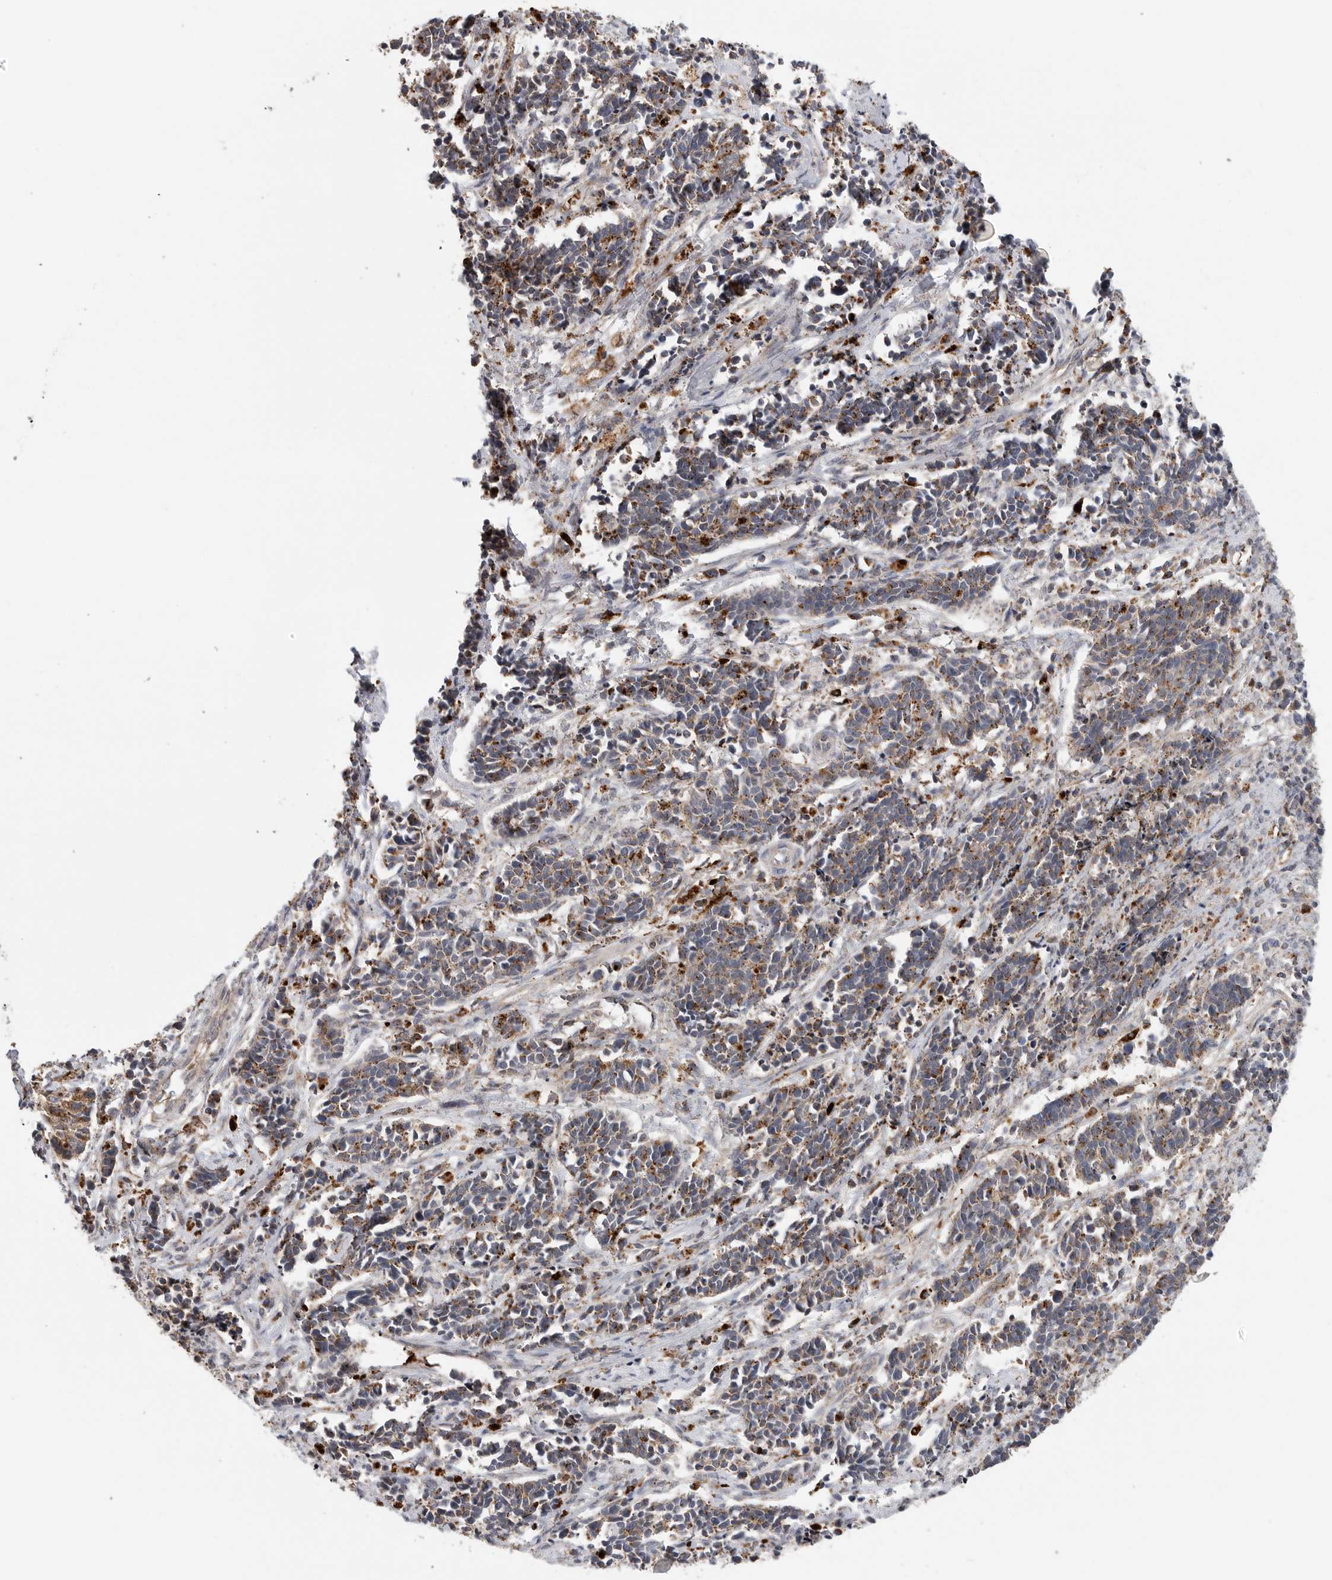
{"staining": {"intensity": "moderate", "quantity": ">75%", "location": "cytoplasmic/membranous"}, "tissue": "cervical cancer", "cell_type": "Tumor cells", "image_type": "cancer", "snomed": [{"axis": "morphology", "description": "Normal tissue, NOS"}, {"axis": "morphology", "description": "Squamous cell carcinoma, NOS"}, {"axis": "topography", "description": "Cervix"}], "caption": "An IHC micrograph of tumor tissue is shown. Protein staining in brown labels moderate cytoplasmic/membranous positivity in cervical cancer (squamous cell carcinoma) within tumor cells.", "gene": "GALNS", "patient": {"sex": "female", "age": 35}}